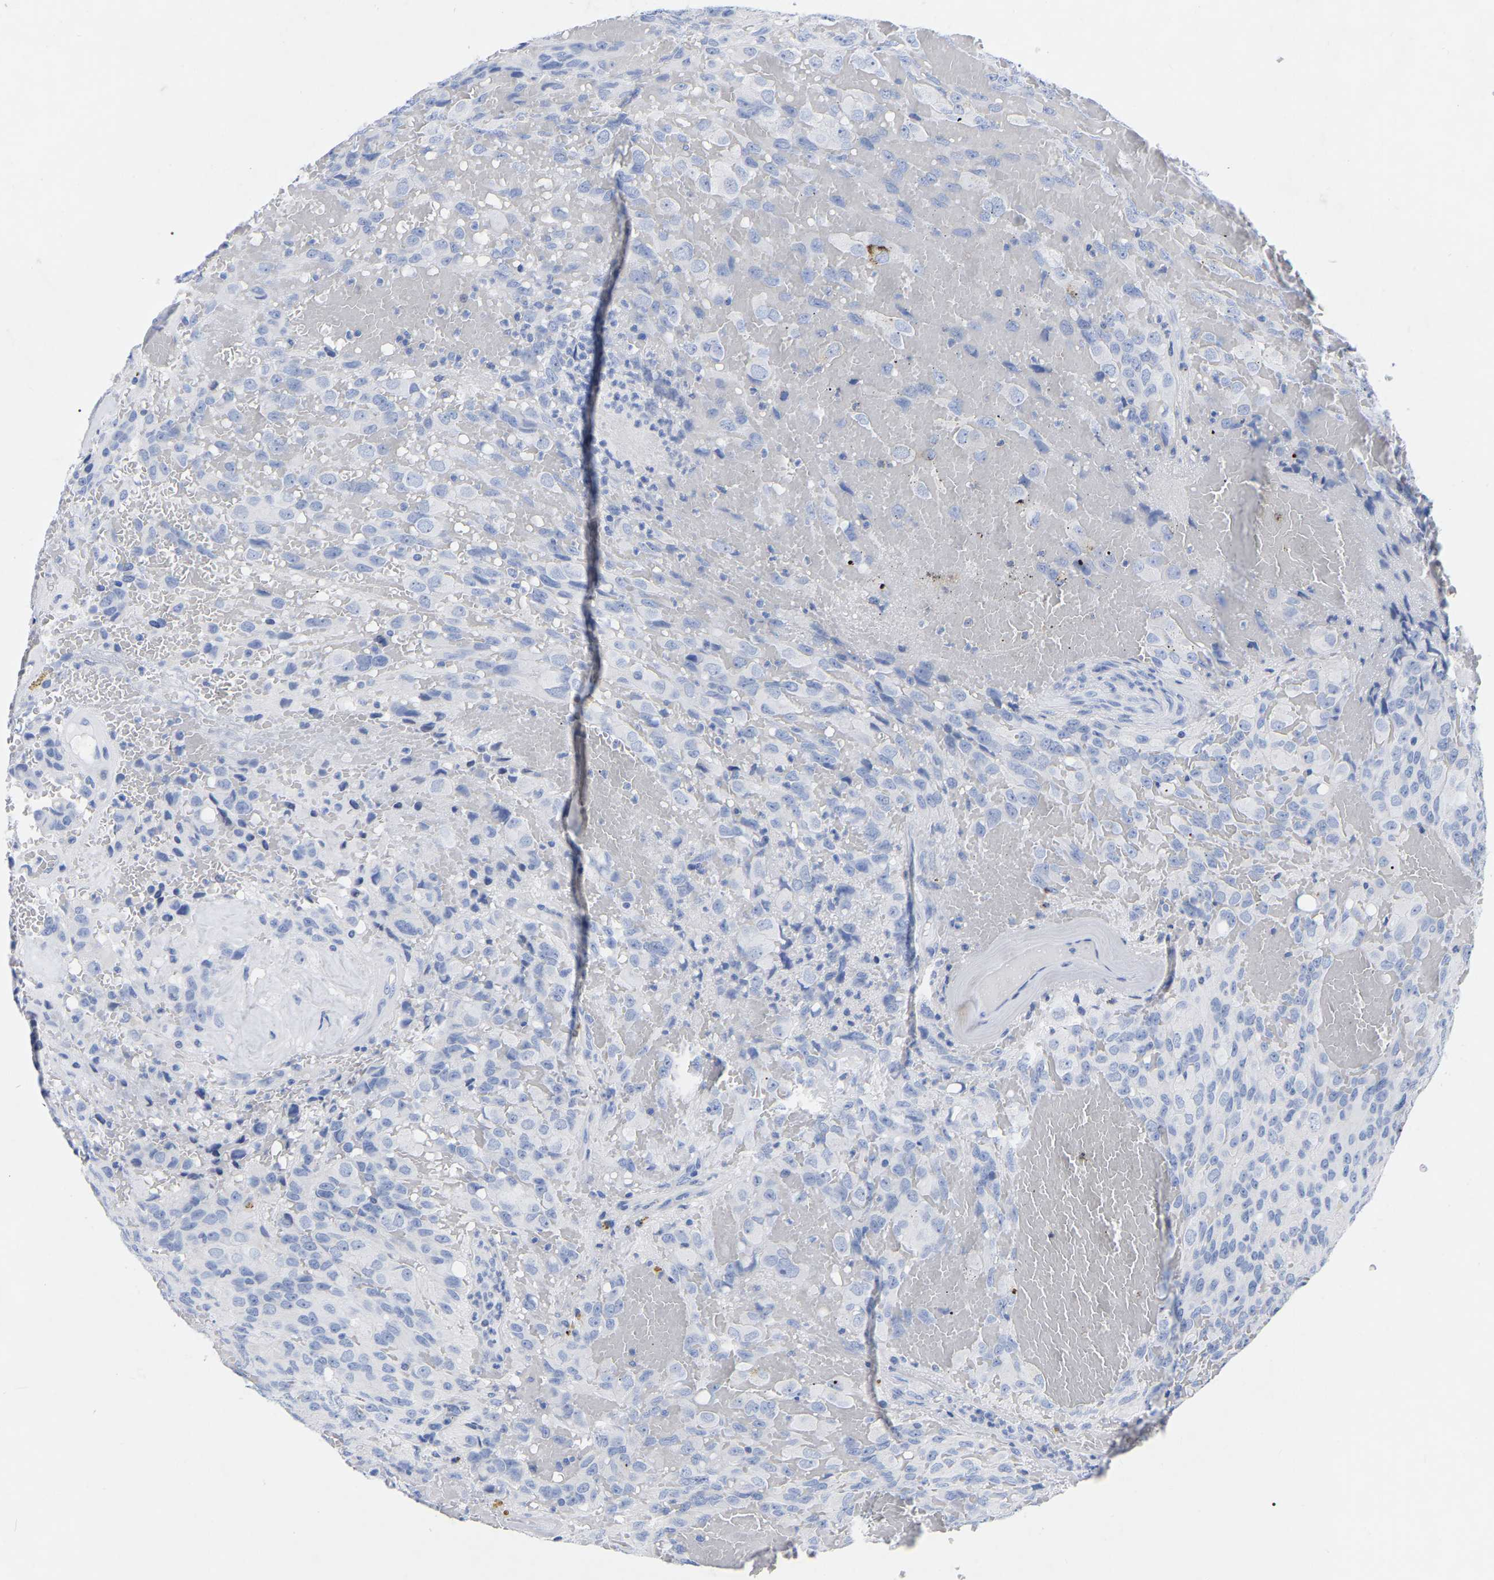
{"staining": {"intensity": "negative", "quantity": "none", "location": "none"}, "tissue": "glioma", "cell_type": "Tumor cells", "image_type": "cancer", "snomed": [{"axis": "morphology", "description": "Glioma, malignant, High grade"}, {"axis": "topography", "description": "Brain"}], "caption": "Tumor cells are negative for brown protein staining in malignant glioma (high-grade).", "gene": "ZNF629", "patient": {"sex": "male", "age": 32}}